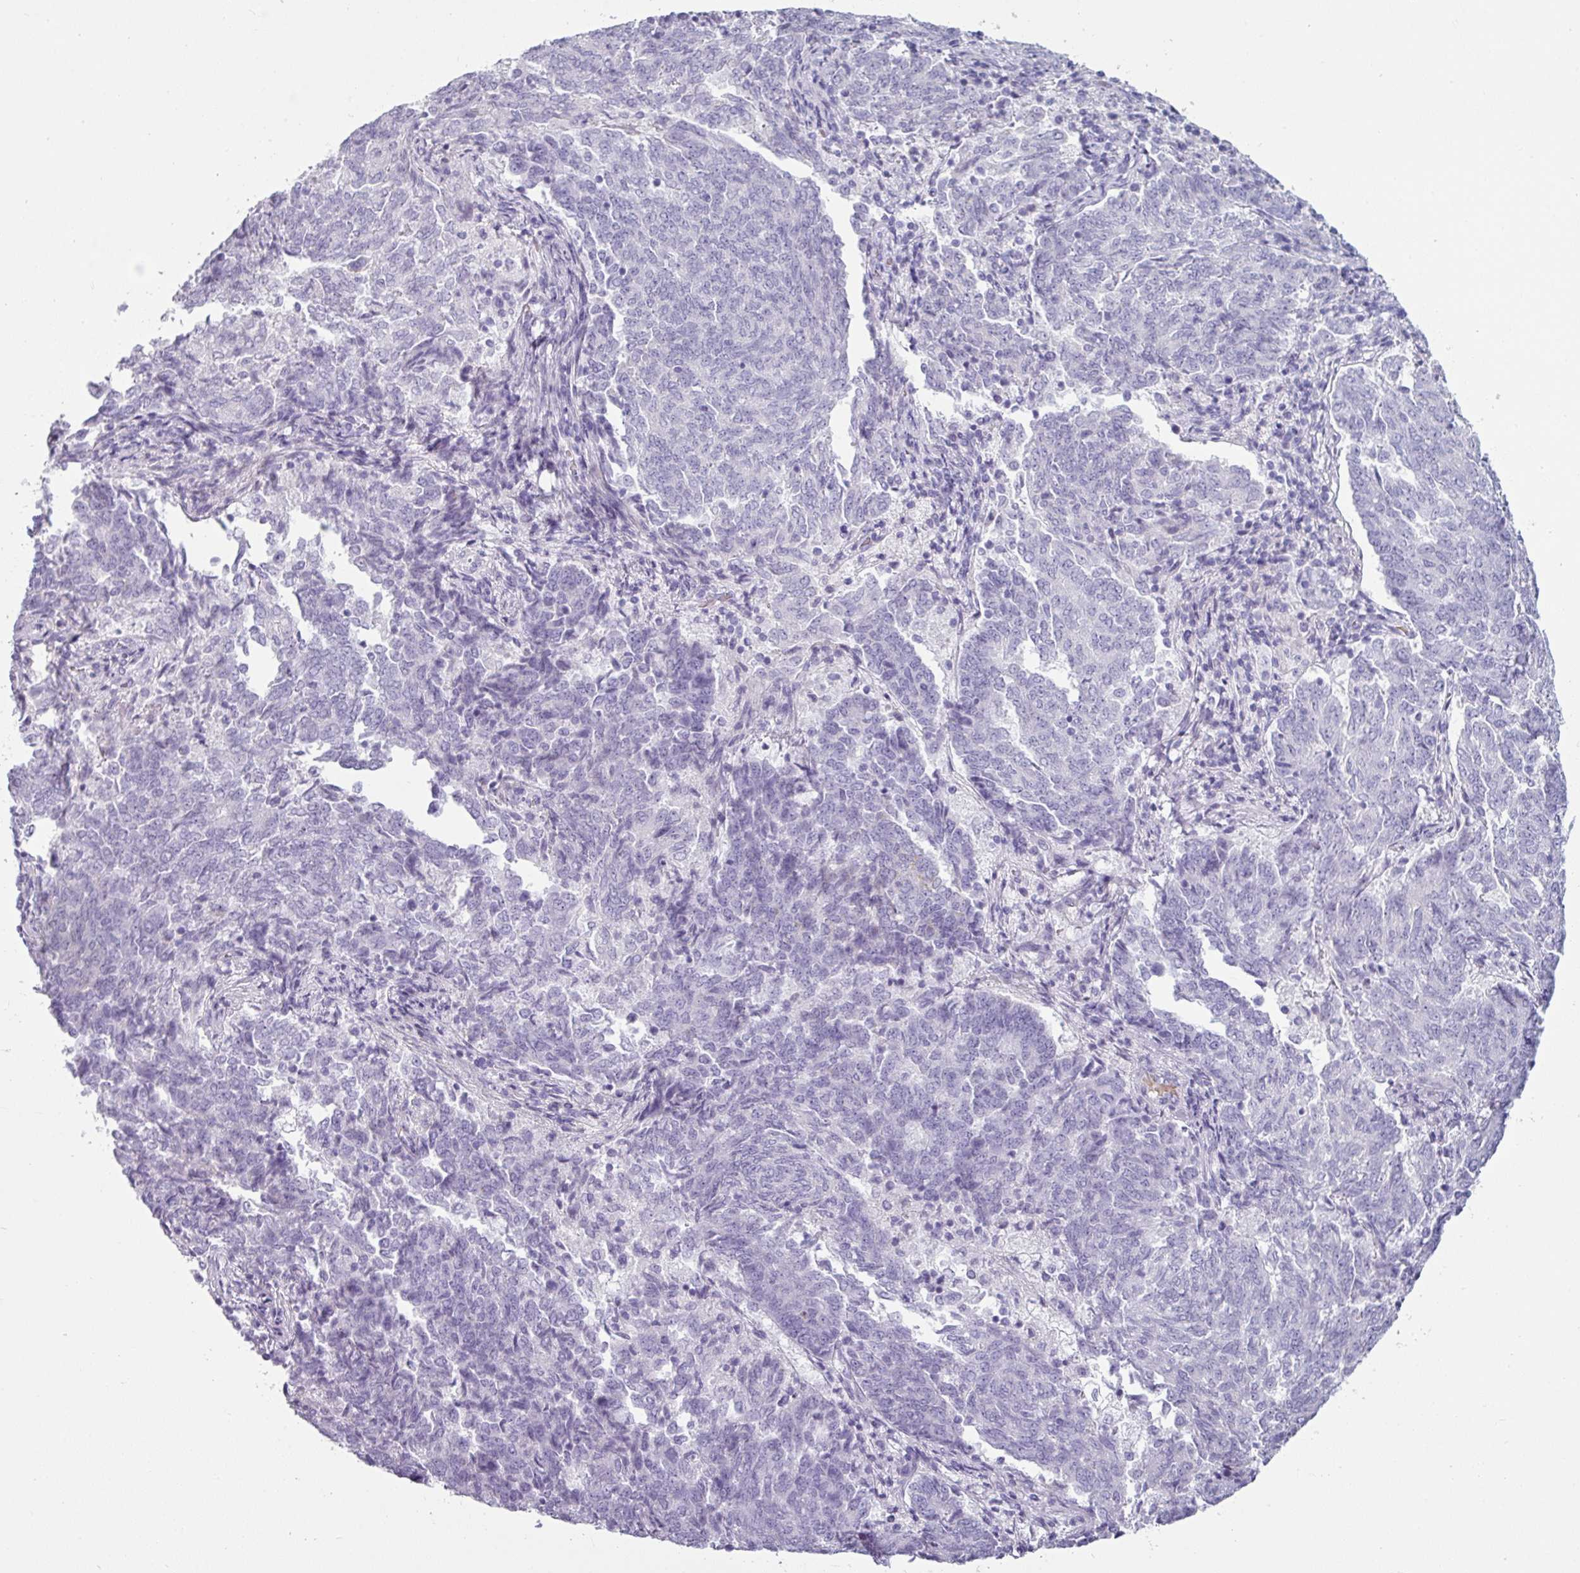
{"staining": {"intensity": "negative", "quantity": "none", "location": "none"}, "tissue": "endometrial cancer", "cell_type": "Tumor cells", "image_type": "cancer", "snomed": [{"axis": "morphology", "description": "Adenocarcinoma, NOS"}, {"axis": "topography", "description": "Endometrium"}], "caption": "Immunohistochemistry (IHC) histopathology image of neoplastic tissue: human endometrial cancer stained with DAB demonstrates no significant protein staining in tumor cells. The staining was performed using DAB to visualize the protein expression in brown, while the nuclei were stained in blue with hematoxylin (Magnification: 20x).", "gene": "CLCA1", "patient": {"sex": "female", "age": 80}}